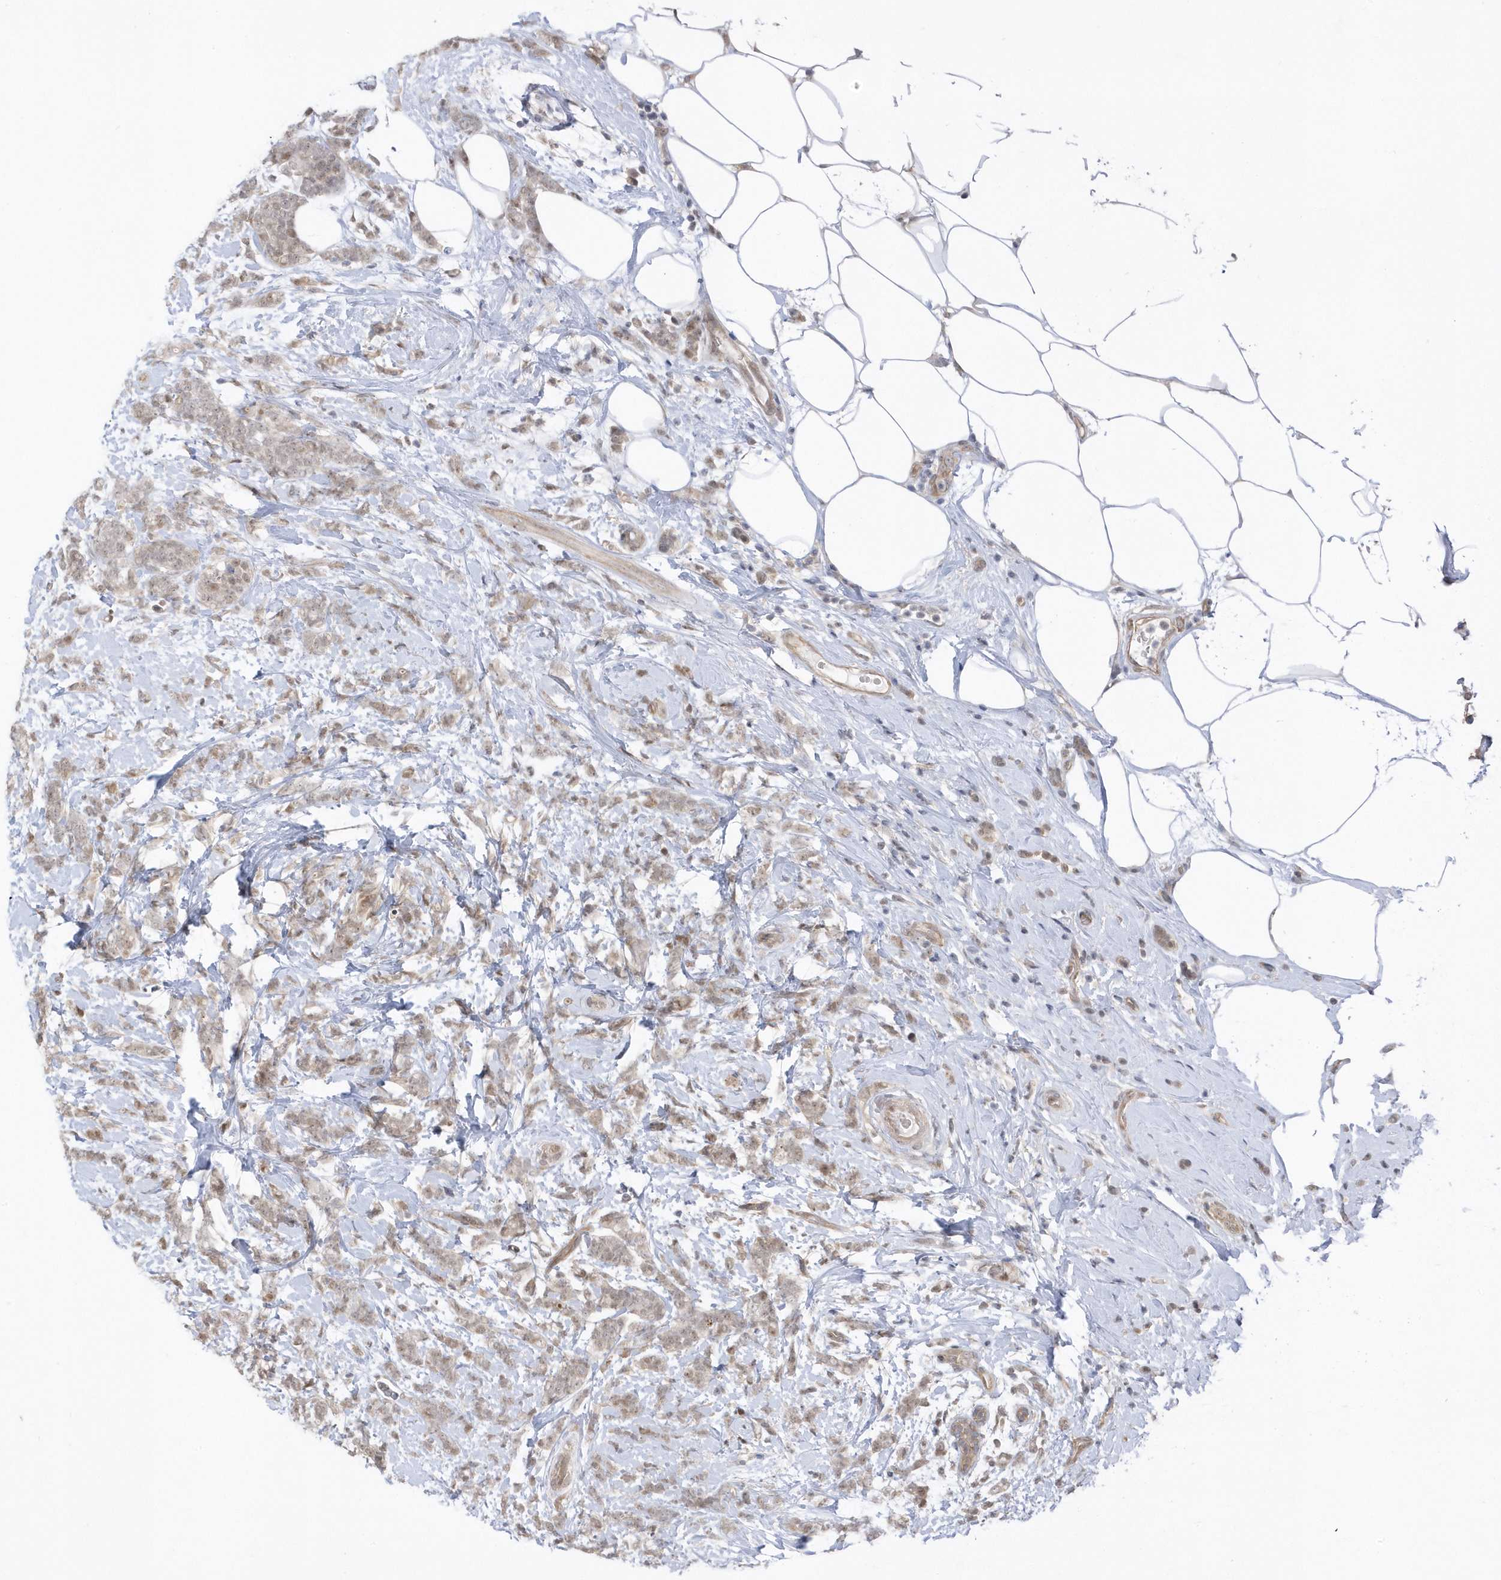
{"staining": {"intensity": "weak", "quantity": ">75%", "location": "cytoplasmic/membranous,nuclear"}, "tissue": "breast cancer", "cell_type": "Tumor cells", "image_type": "cancer", "snomed": [{"axis": "morphology", "description": "Lobular carcinoma"}, {"axis": "topography", "description": "Breast"}], "caption": "This photomicrograph reveals immunohistochemistry staining of lobular carcinoma (breast), with low weak cytoplasmic/membranous and nuclear expression in approximately >75% of tumor cells.", "gene": "USP53", "patient": {"sex": "female", "age": 58}}